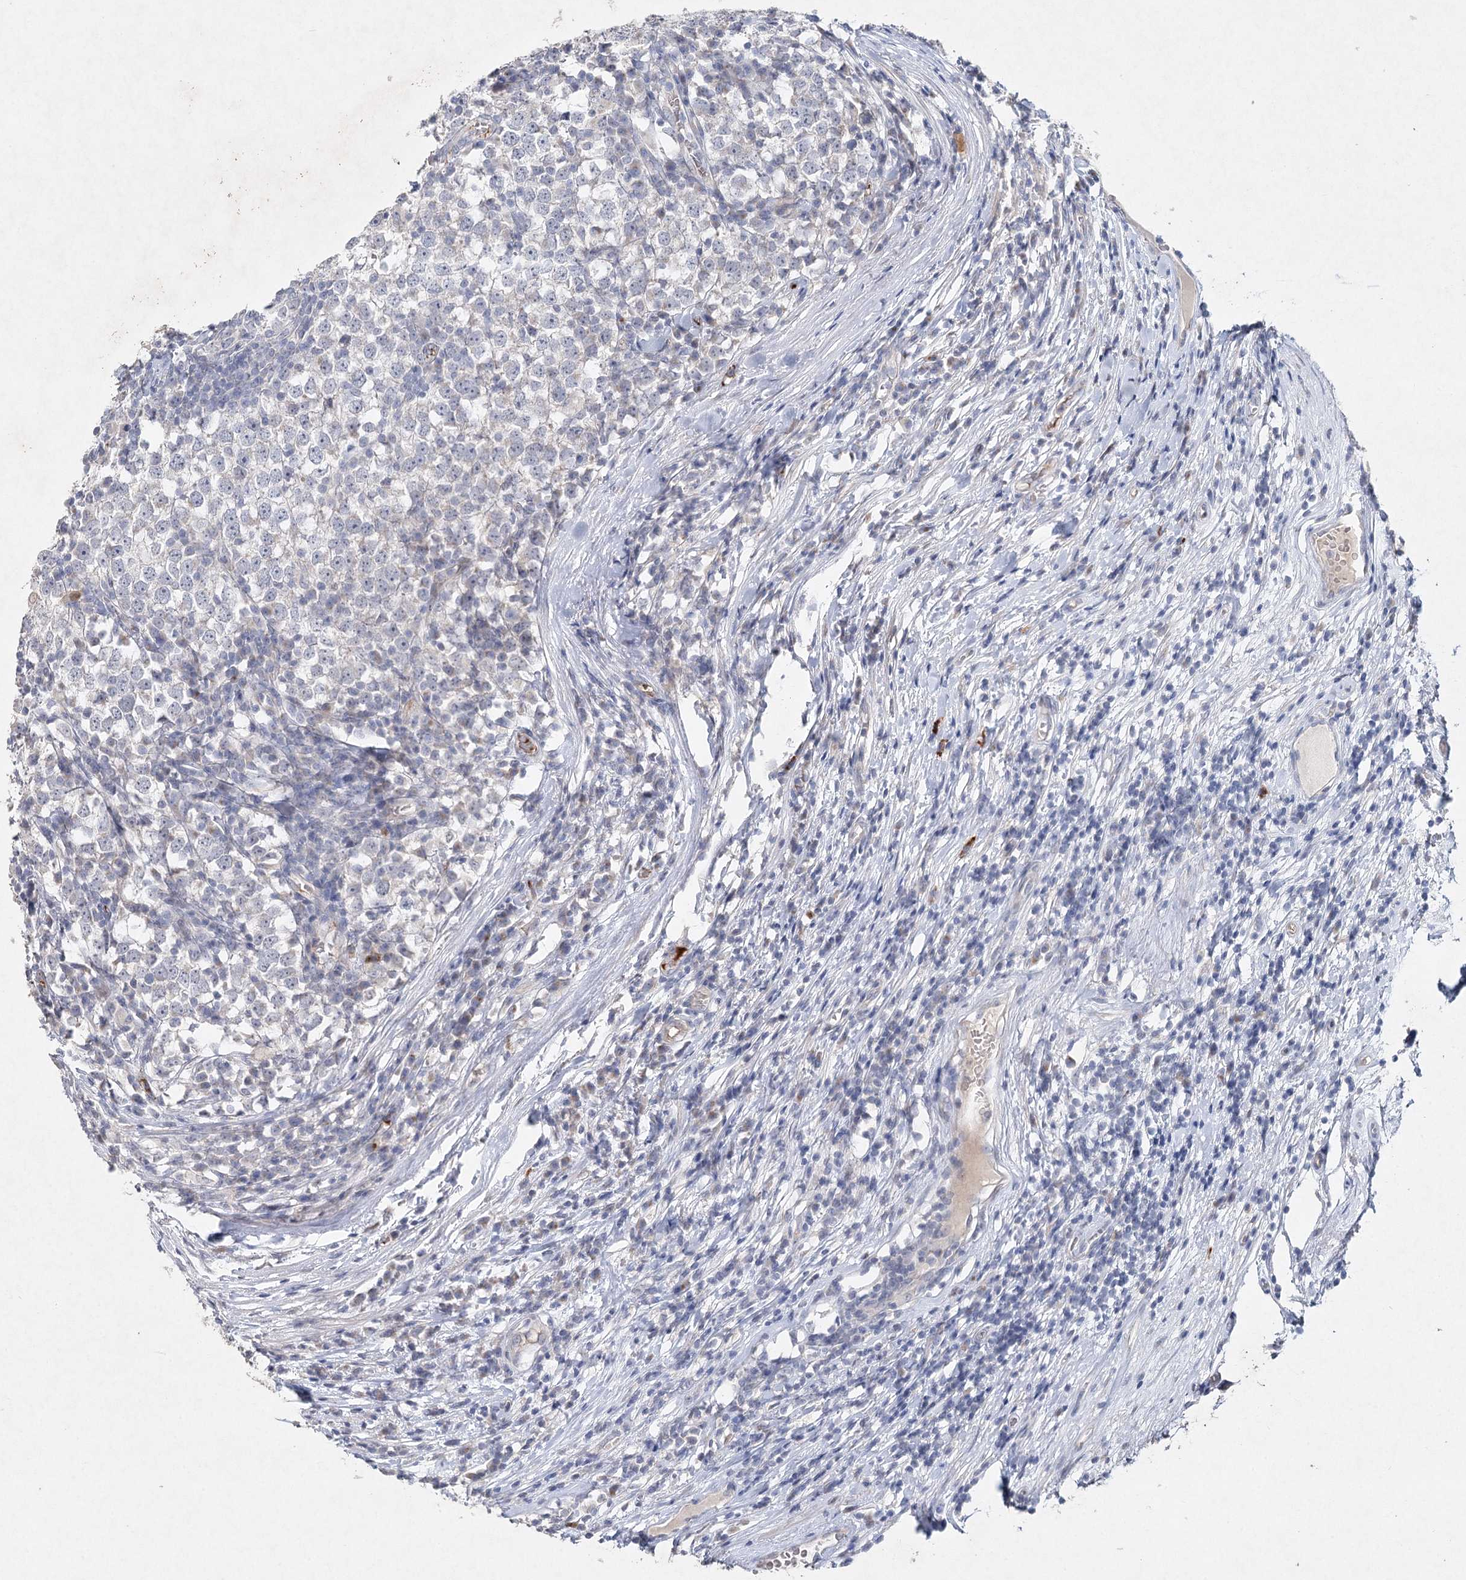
{"staining": {"intensity": "negative", "quantity": "none", "location": "none"}, "tissue": "testis cancer", "cell_type": "Tumor cells", "image_type": "cancer", "snomed": [{"axis": "morphology", "description": "Seminoma, NOS"}, {"axis": "topography", "description": "Testis"}], "caption": "Immunohistochemistry micrograph of human testis cancer stained for a protein (brown), which displays no expression in tumor cells. The staining is performed using DAB (3,3'-diaminobenzidine) brown chromogen with nuclei counter-stained in using hematoxylin.", "gene": "RFX6", "patient": {"sex": "male", "age": 65}}